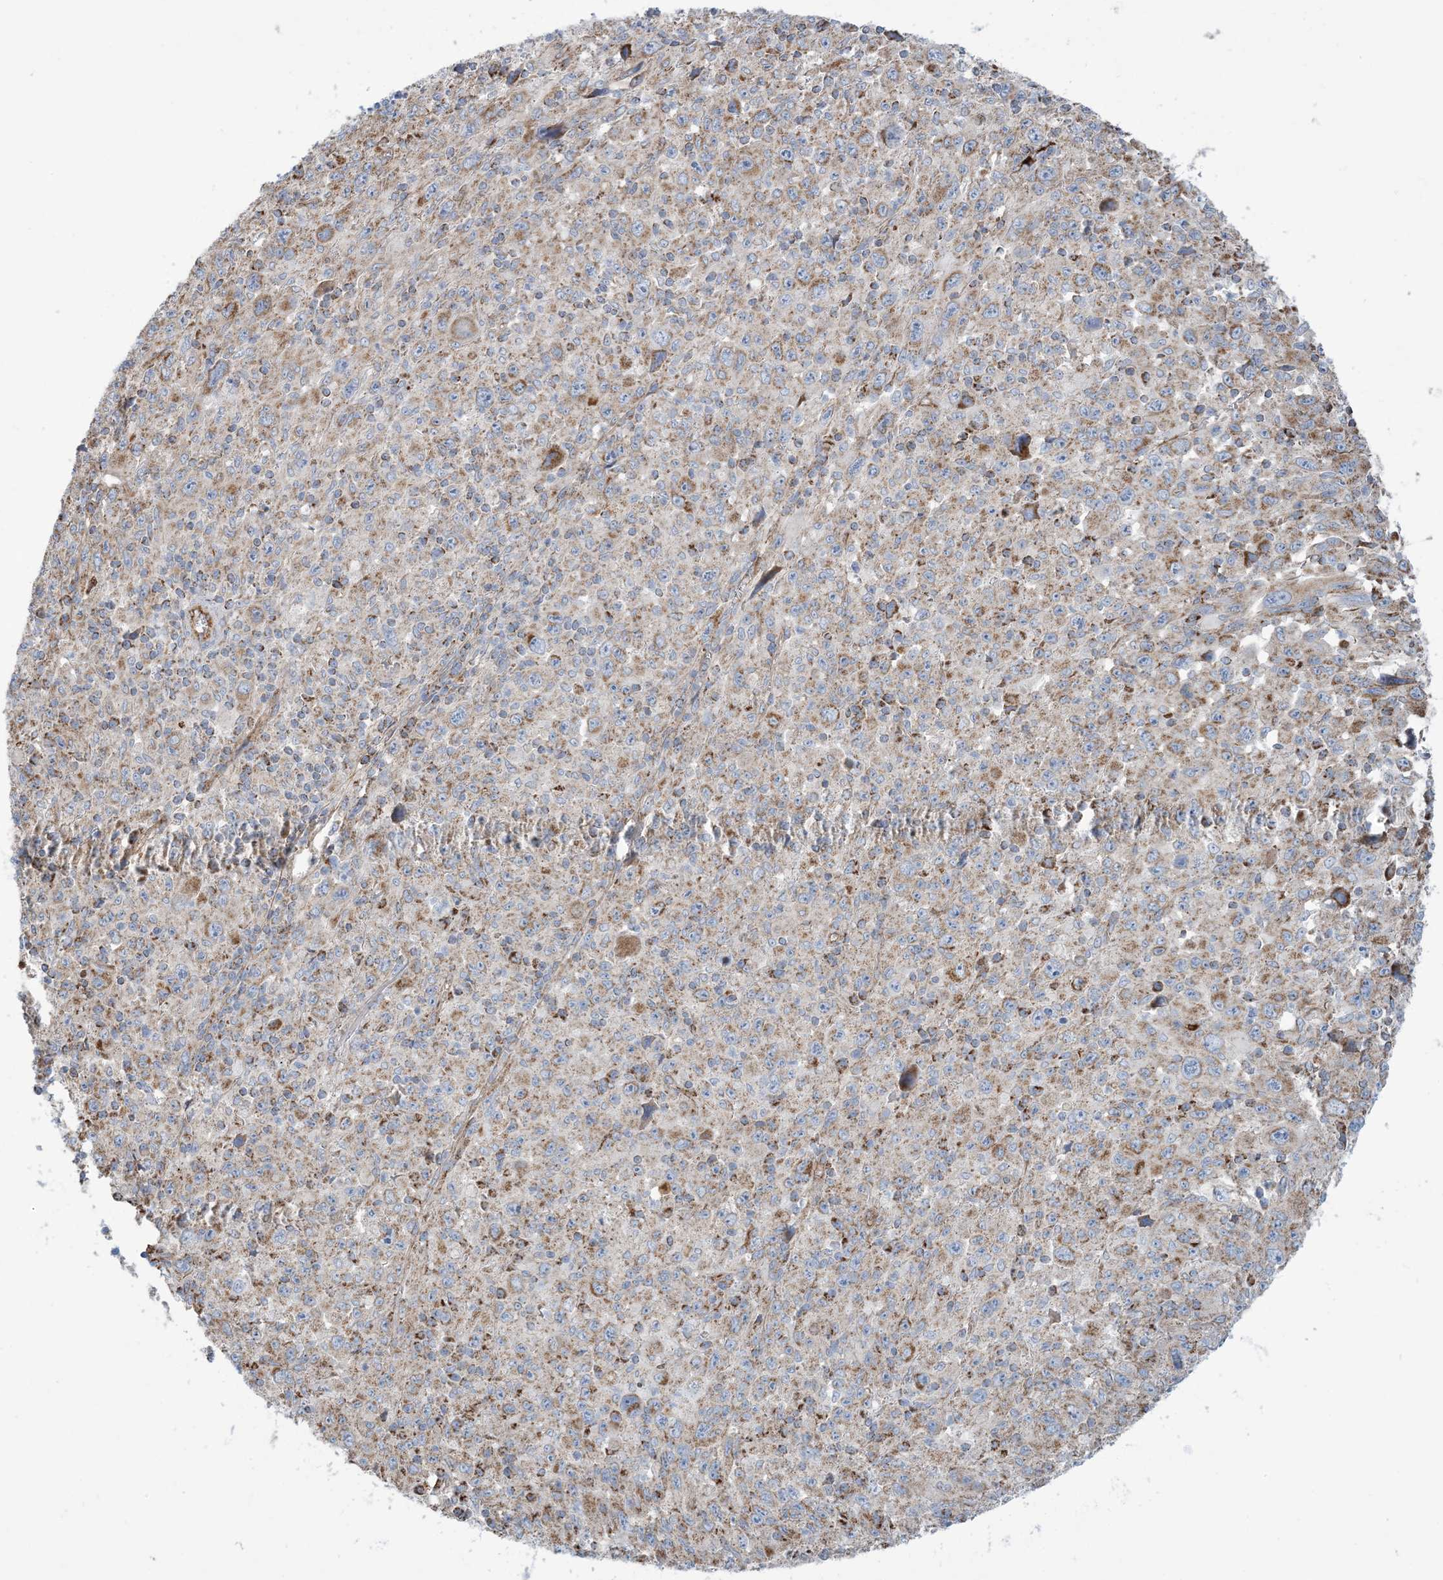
{"staining": {"intensity": "moderate", "quantity": "25%-75%", "location": "cytoplasmic/membranous"}, "tissue": "melanoma", "cell_type": "Tumor cells", "image_type": "cancer", "snomed": [{"axis": "morphology", "description": "Malignant melanoma, Metastatic site"}, {"axis": "topography", "description": "Skin"}], "caption": "The photomicrograph demonstrates immunohistochemical staining of malignant melanoma (metastatic site). There is moderate cytoplasmic/membranous staining is seen in approximately 25%-75% of tumor cells. The staining was performed using DAB (3,3'-diaminobenzidine), with brown indicating positive protein expression. Nuclei are stained blue with hematoxylin.", "gene": "PHOSPHO2", "patient": {"sex": "female", "age": 56}}